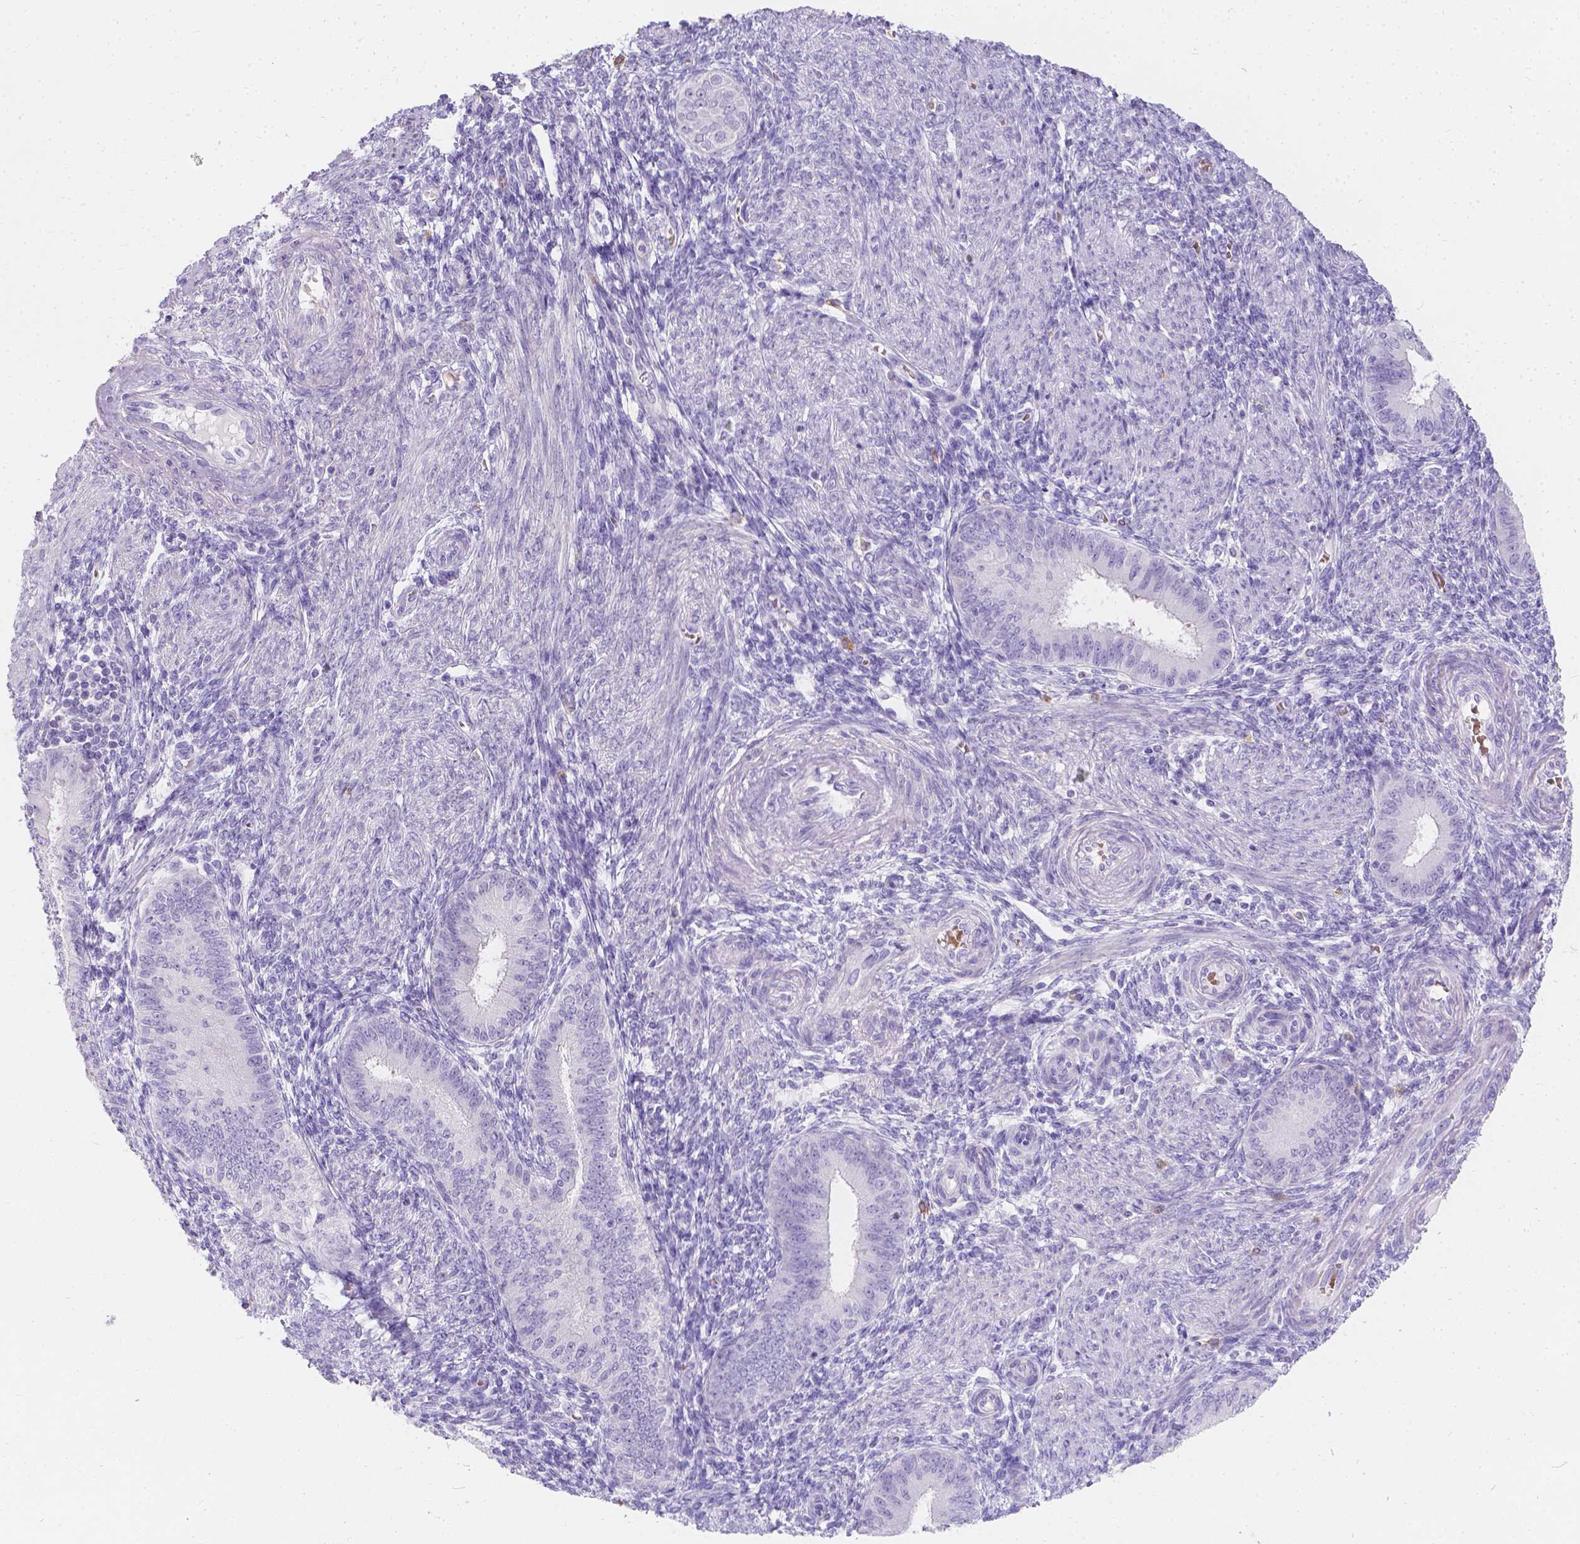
{"staining": {"intensity": "negative", "quantity": "none", "location": "none"}, "tissue": "endometrium", "cell_type": "Cells in endometrial stroma", "image_type": "normal", "snomed": [{"axis": "morphology", "description": "Normal tissue, NOS"}, {"axis": "topography", "description": "Endometrium"}], "caption": "High magnification brightfield microscopy of unremarkable endometrium stained with DAB (3,3'-diaminobenzidine) (brown) and counterstained with hematoxylin (blue): cells in endometrial stroma show no significant expression.", "gene": "GNRHR", "patient": {"sex": "female", "age": 39}}